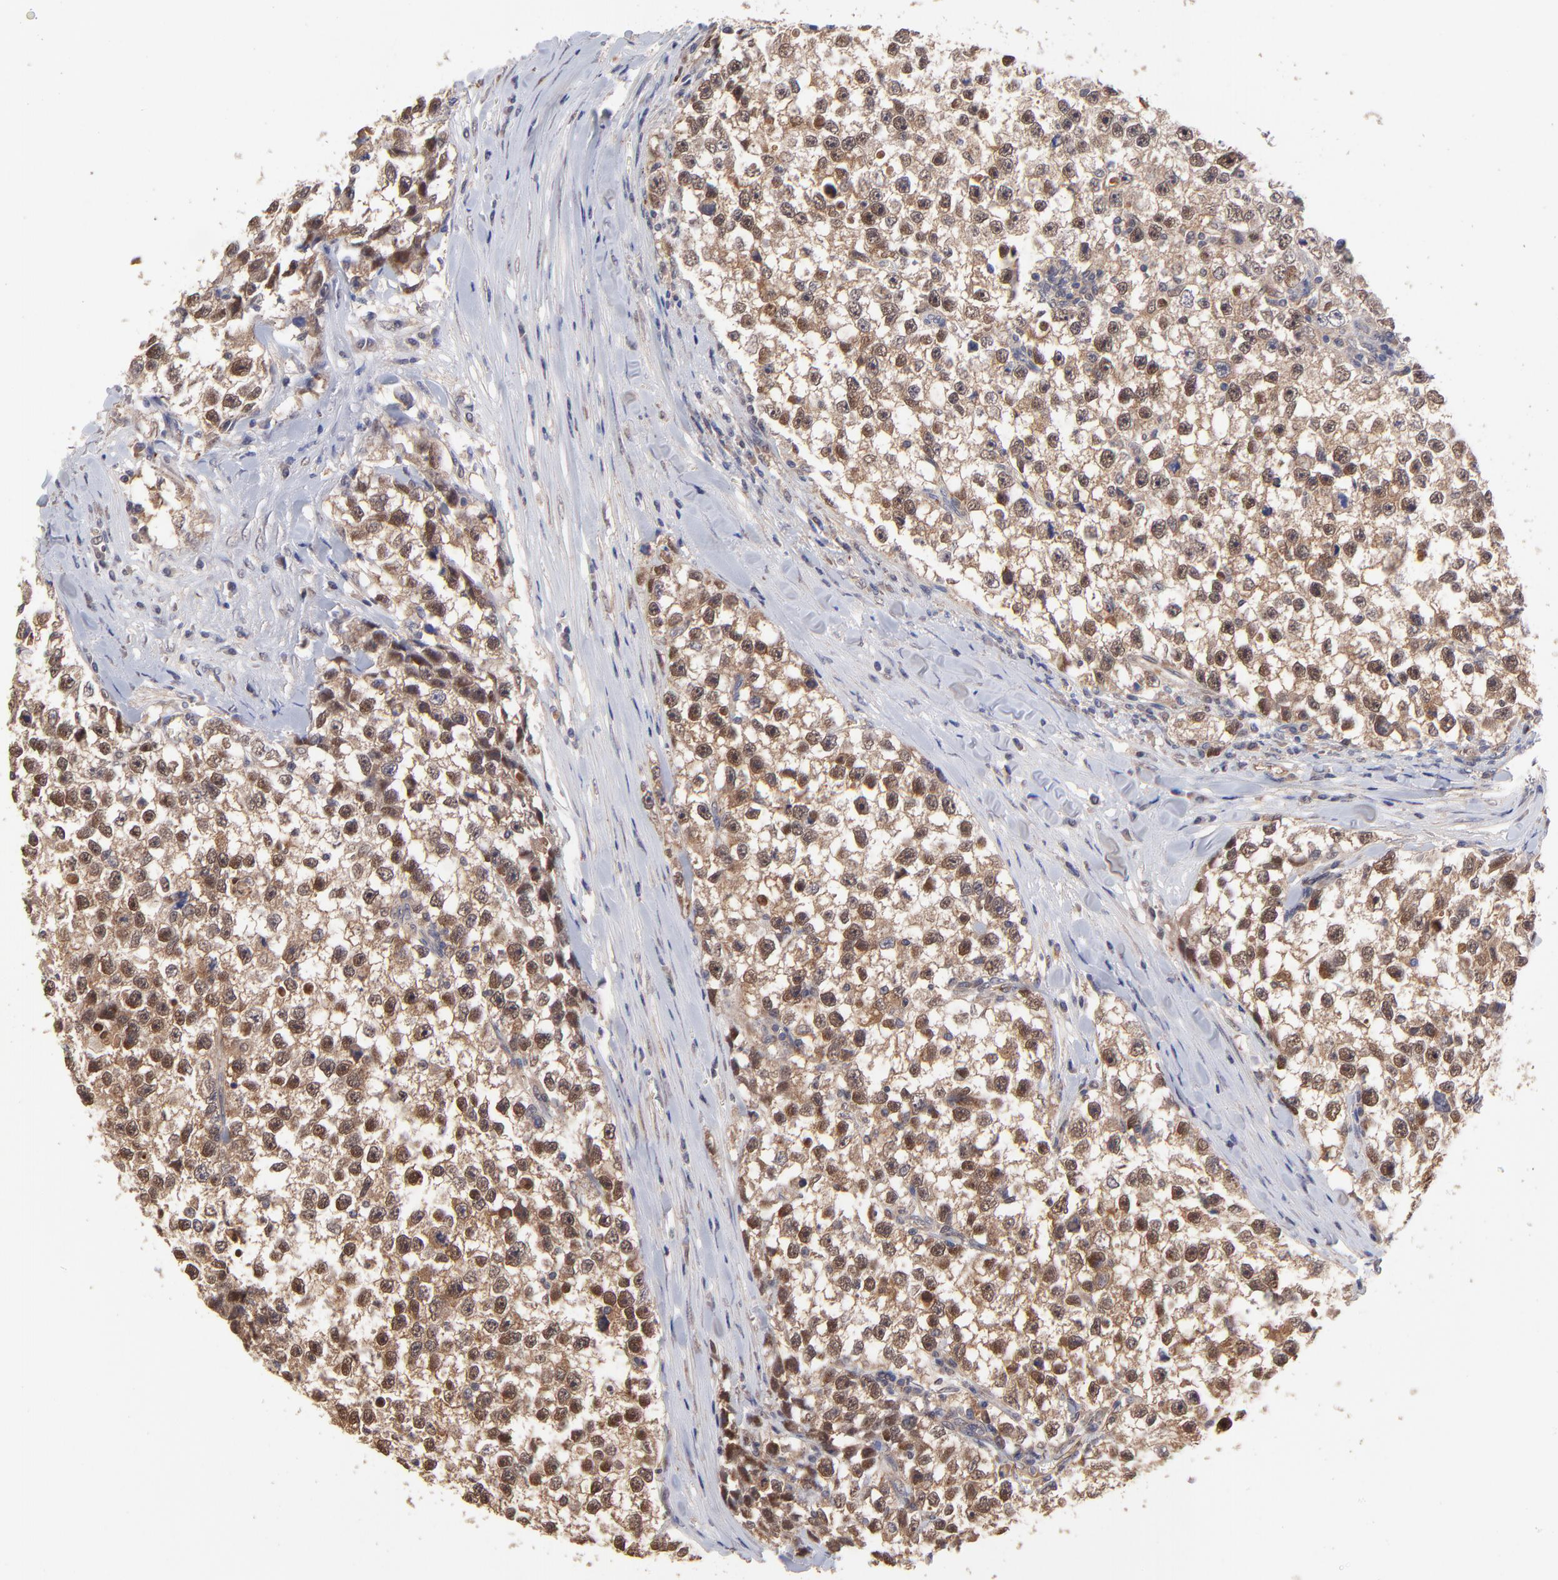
{"staining": {"intensity": "moderate", "quantity": ">75%", "location": "cytoplasmic/membranous,nuclear"}, "tissue": "testis cancer", "cell_type": "Tumor cells", "image_type": "cancer", "snomed": [{"axis": "morphology", "description": "Seminoma, NOS"}, {"axis": "morphology", "description": "Carcinoma, Embryonal, NOS"}, {"axis": "topography", "description": "Testis"}], "caption": "A high-resolution micrograph shows immunohistochemistry (IHC) staining of testis cancer, which exhibits moderate cytoplasmic/membranous and nuclear staining in approximately >75% of tumor cells.", "gene": "PSMD14", "patient": {"sex": "male", "age": 30}}